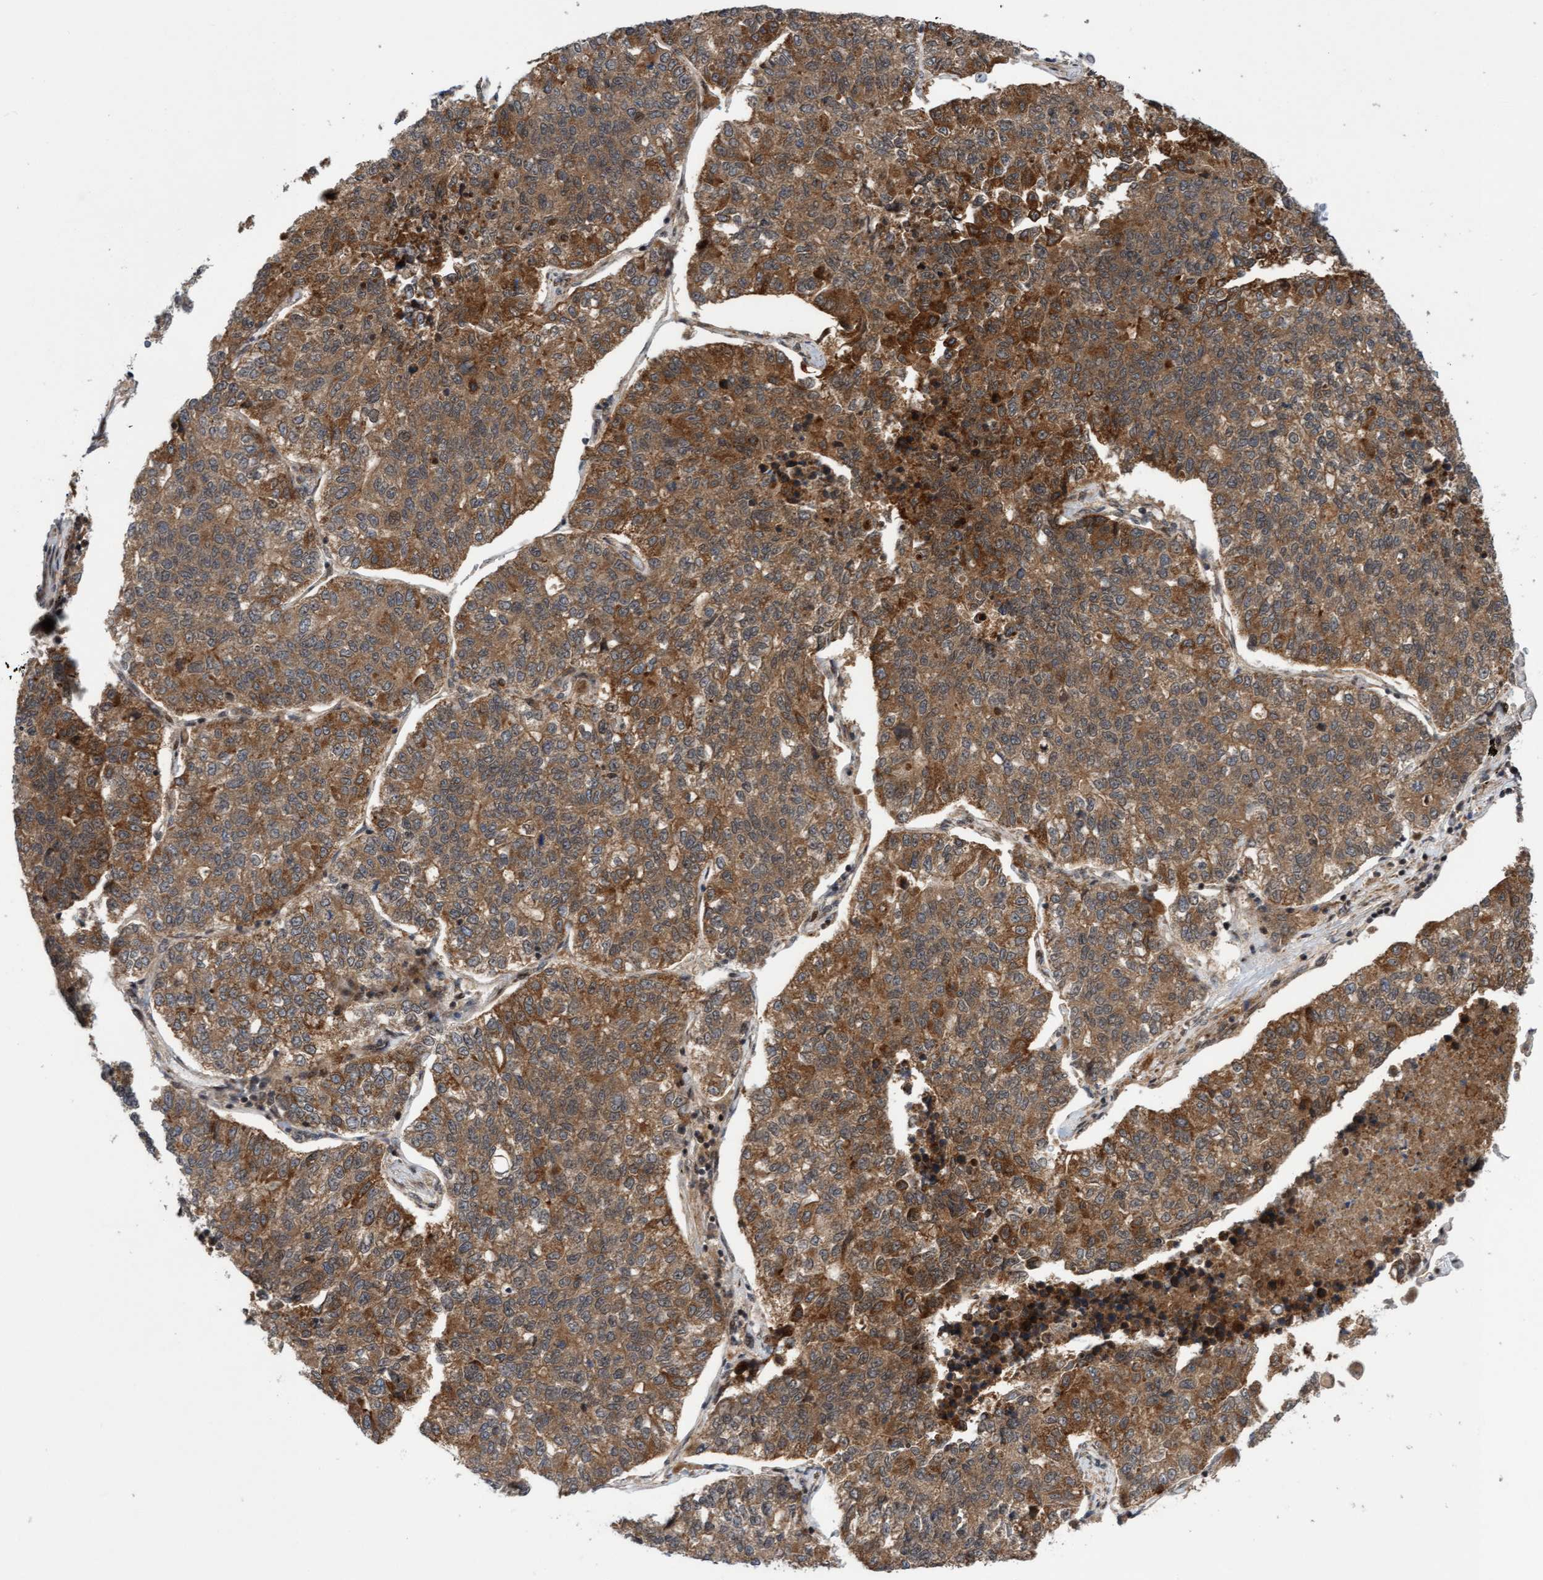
{"staining": {"intensity": "moderate", "quantity": ">75%", "location": "cytoplasmic/membranous"}, "tissue": "lung cancer", "cell_type": "Tumor cells", "image_type": "cancer", "snomed": [{"axis": "morphology", "description": "Adenocarcinoma, NOS"}, {"axis": "topography", "description": "Lung"}], "caption": "This image demonstrates immunohistochemistry (IHC) staining of human adenocarcinoma (lung), with medium moderate cytoplasmic/membranous staining in about >75% of tumor cells.", "gene": "ITFG1", "patient": {"sex": "male", "age": 49}}